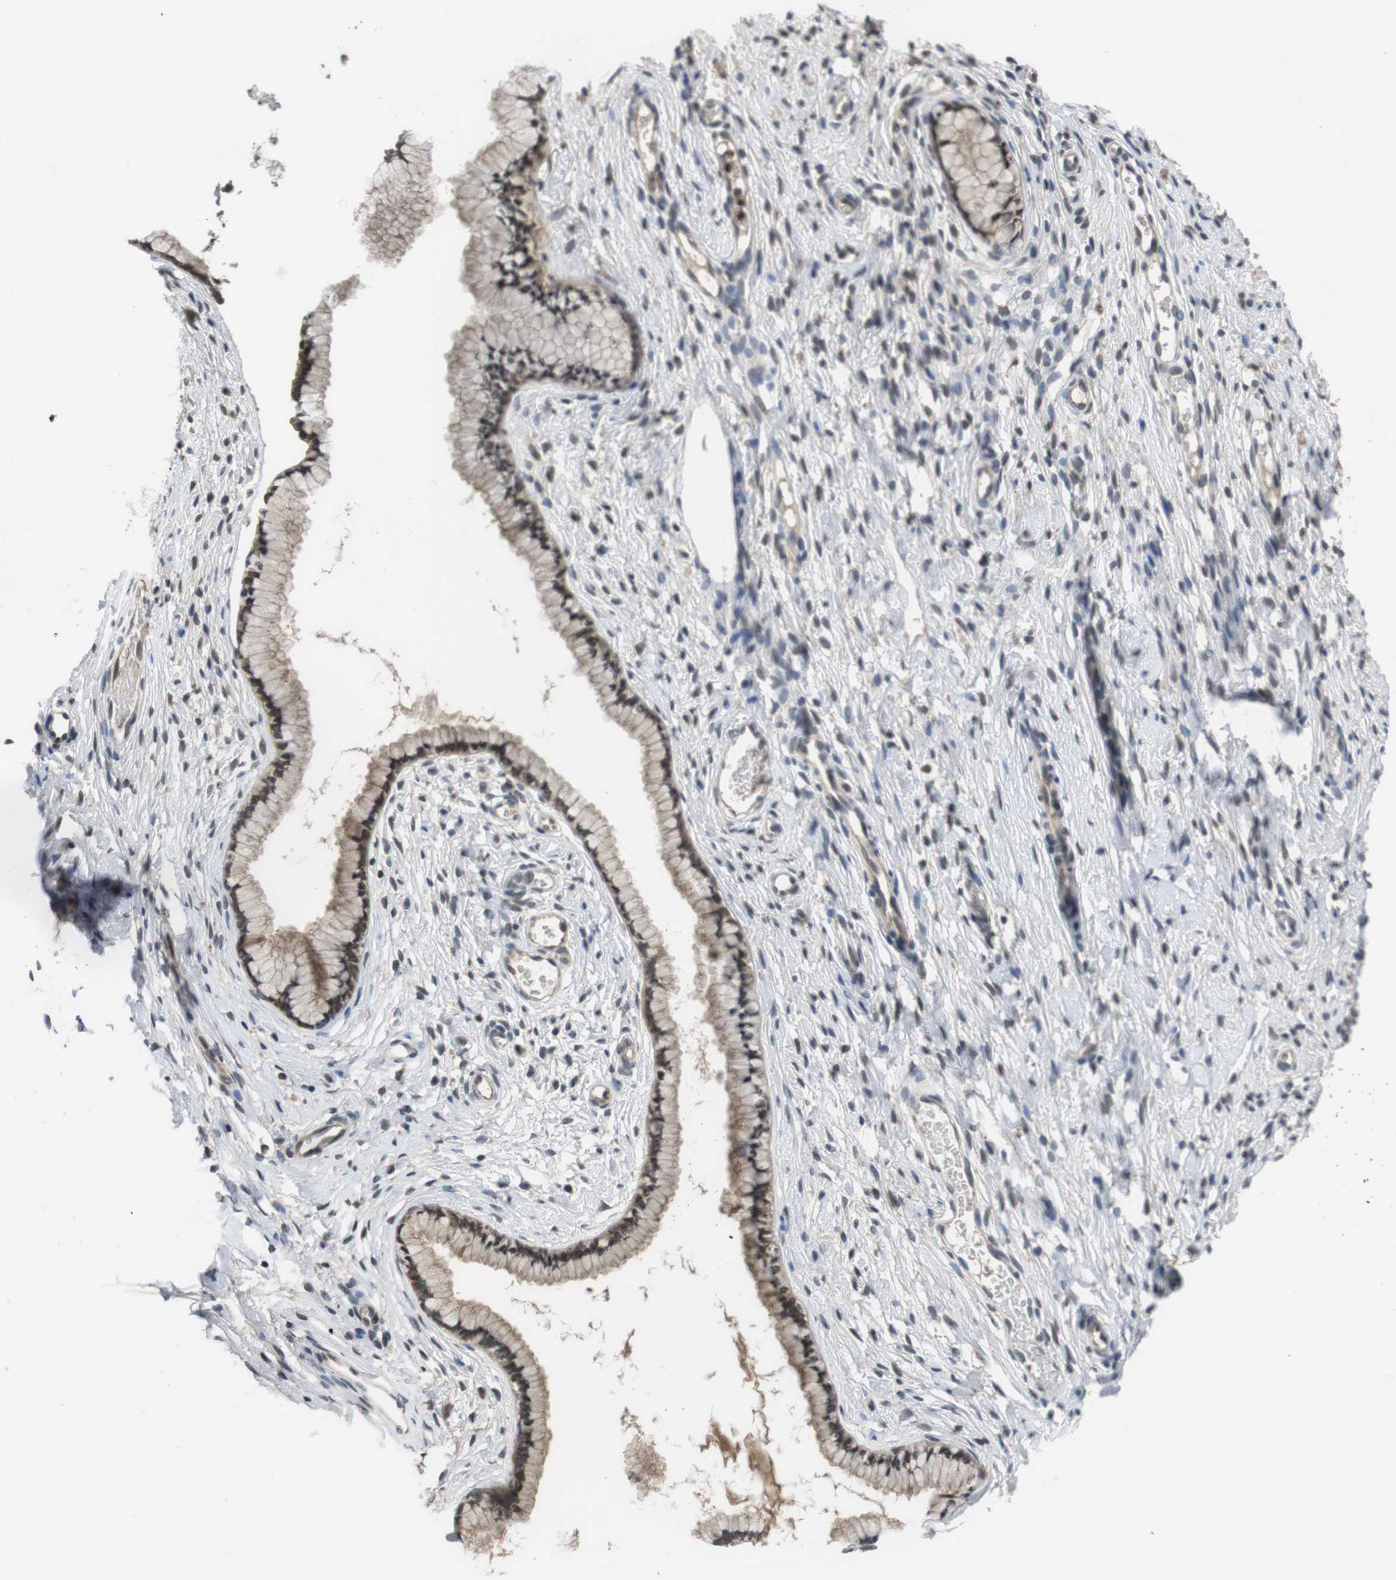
{"staining": {"intensity": "weak", "quantity": ">75%", "location": "cytoplasmic/membranous"}, "tissue": "cervix", "cell_type": "Glandular cells", "image_type": "normal", "snomed": [{"axis": "morphology", "description": "Normal tissue, NOS"}, {"axis": "topography", "description": "Cervix"}], "caption": "Immunohistochemistry (IHC) of normal cervix exhibits low levels of weak cytoplasmic/membranous positivity in about >75% of glandular cells. (DAB IHC, brown staining for protein, blue staining for nuclei).", "gene": "FADD", "patient": {"sex": "female", "age": 65}}